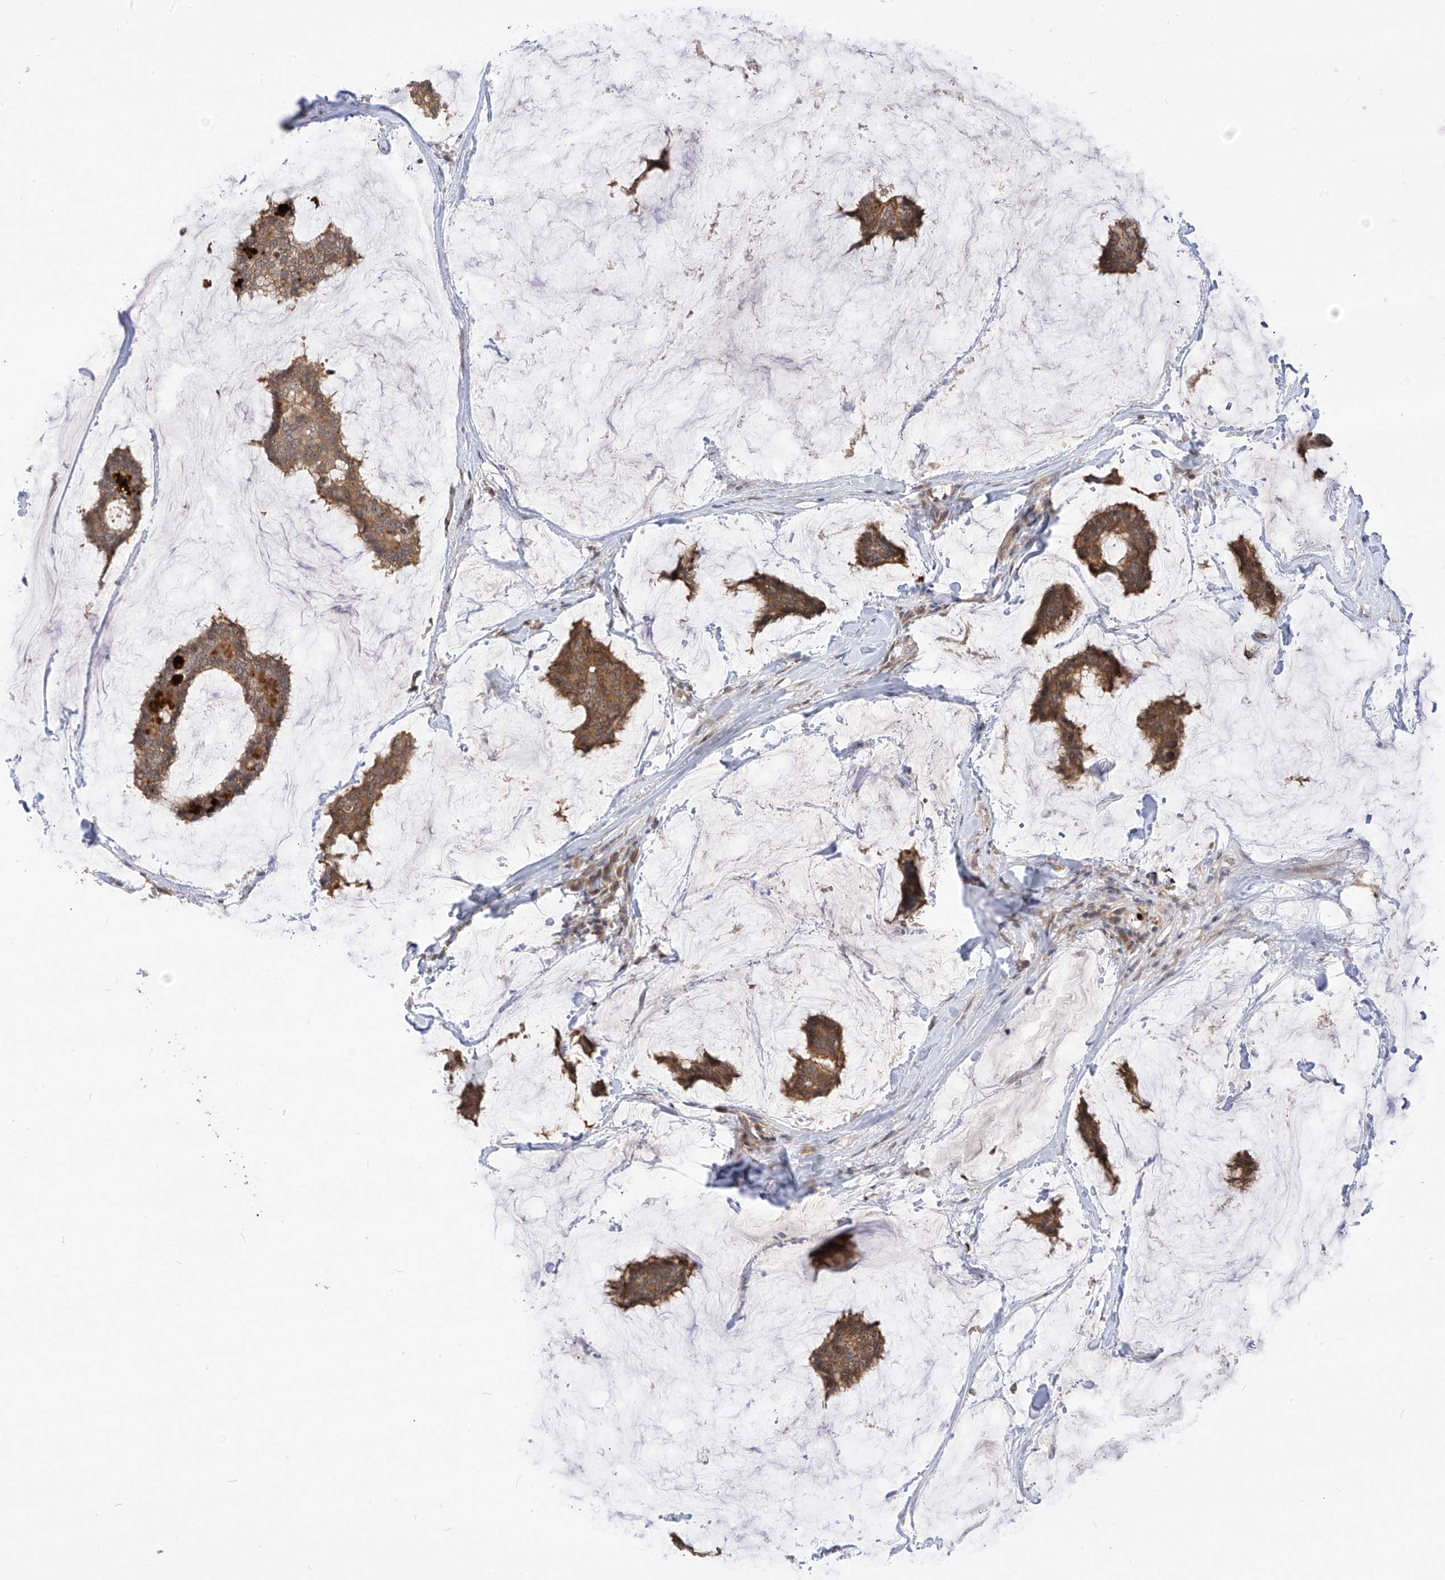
{"staining": {"intensity": "moderate", "quantity": ">75%", "location": "cytoplasmic/membranous"}, "tissue": "breast cancer", "cell_type": "Tumor cells", "image_type": "cancer", "snomed": [{"axis": "morphology", "description": "Duct carcinoma"}, {"axis": "topography", "description": "Breast"}], "caption": "Immunohistochemical staining of breast cancer (invasive ductal carcinoma) exhibits moderate cytoplasmic/membranous protein positivity in about >75% of tumor cells.", "gene": "CNKSR1", "patient": {"sex": "female", "age": 93}}